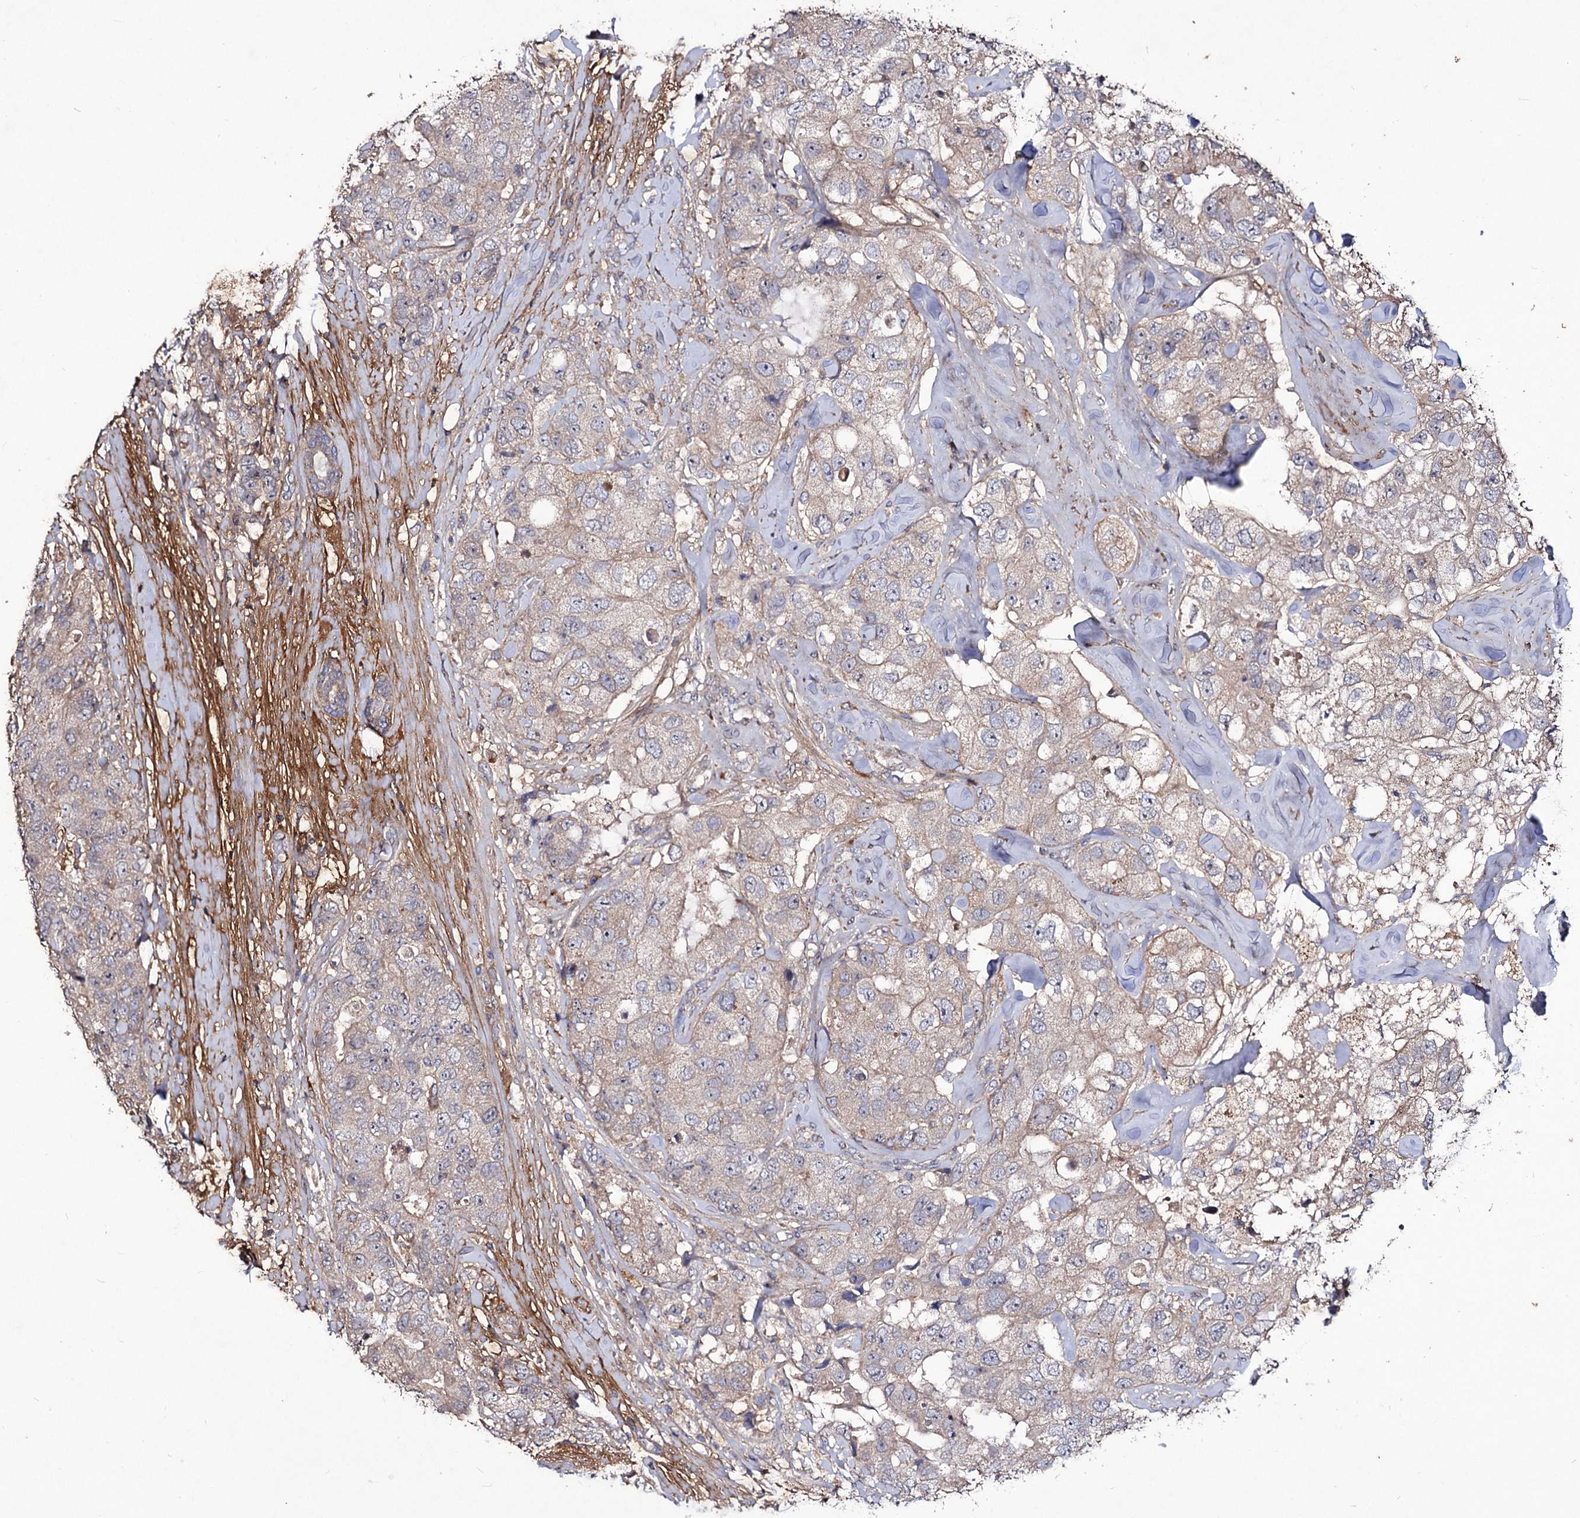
{"staining": {"intensity": "negative", "quantity": "none", "location": "none"}, "tissue": "breast cancer", "cell_type": "Tumor cells", "image_type": "cancer", "snomed": [{"axis": "morphology", "description": "Duct carcinoma"}, {"axis": "topography", "description": "Breast"}], "caption": "A high-resolution histopathology image shows IHC staining of intraductal carcinoma (breast), which demonstrates no significant positivity in tumor cells.", "gene": "MYO1H", "patient": {"sex": "female", "age": 62}}